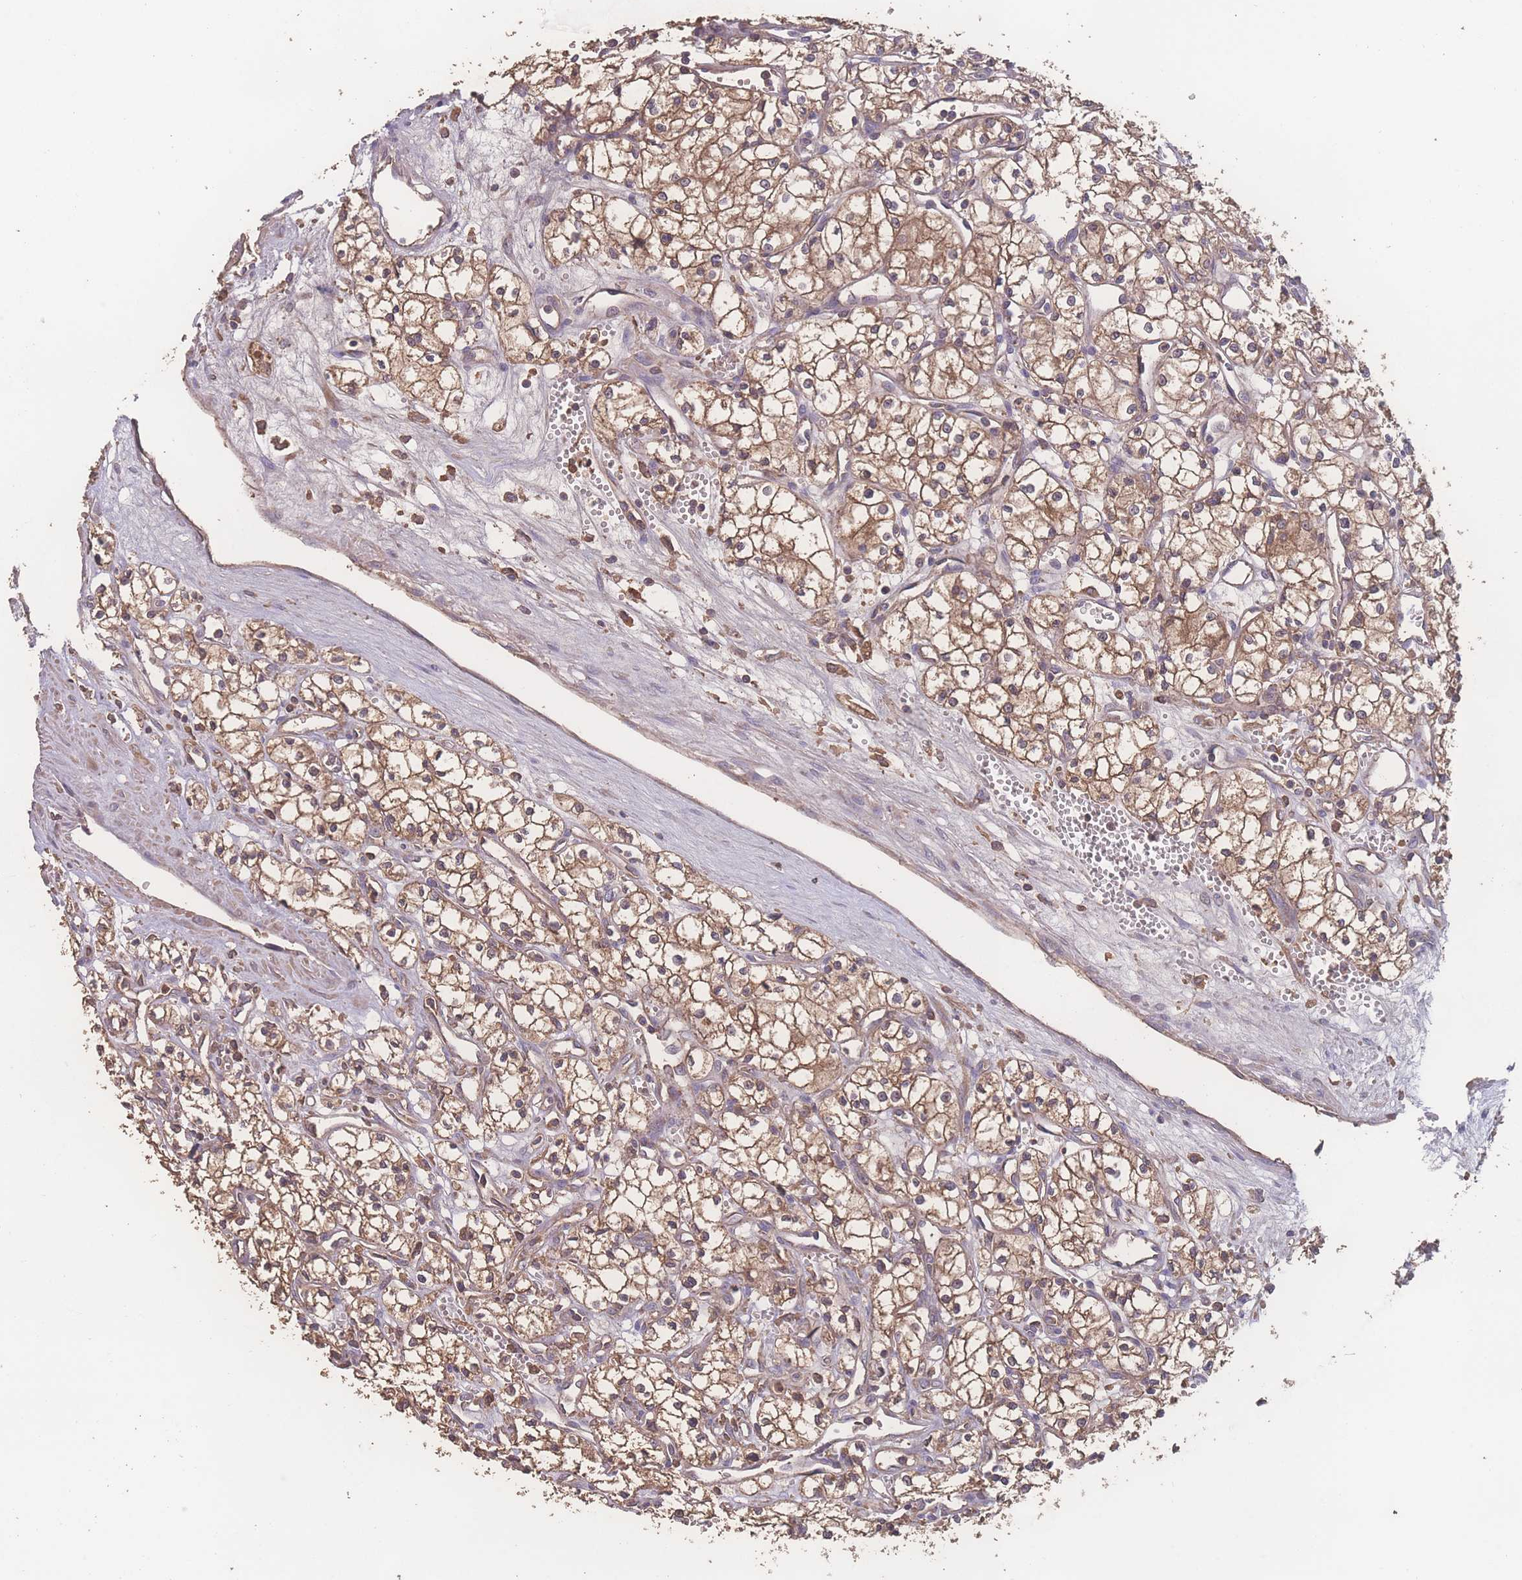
{"staining": {"intensity": "moderate", "quantity": ">75%", "location": "cytoplasmic/membranous"}, "tissue": "renal cancer", "cell_type": "Tumor cells", "image_type": "cancer", "snomed": [{"axis": "morphology", "description": "Adenocarcinoma, NOS"}, {"axis": "topography", "description": "Kidney"}], "caption": "Renal cancer (adenocarcinoma) was stained to show a protein in brown. There is medium levels of moderate cytoplasmic/membranous staining in approximately >75% of tumor cells.", "gene": "ATXN10", "patient": {"sex": "male", "age": 59}}